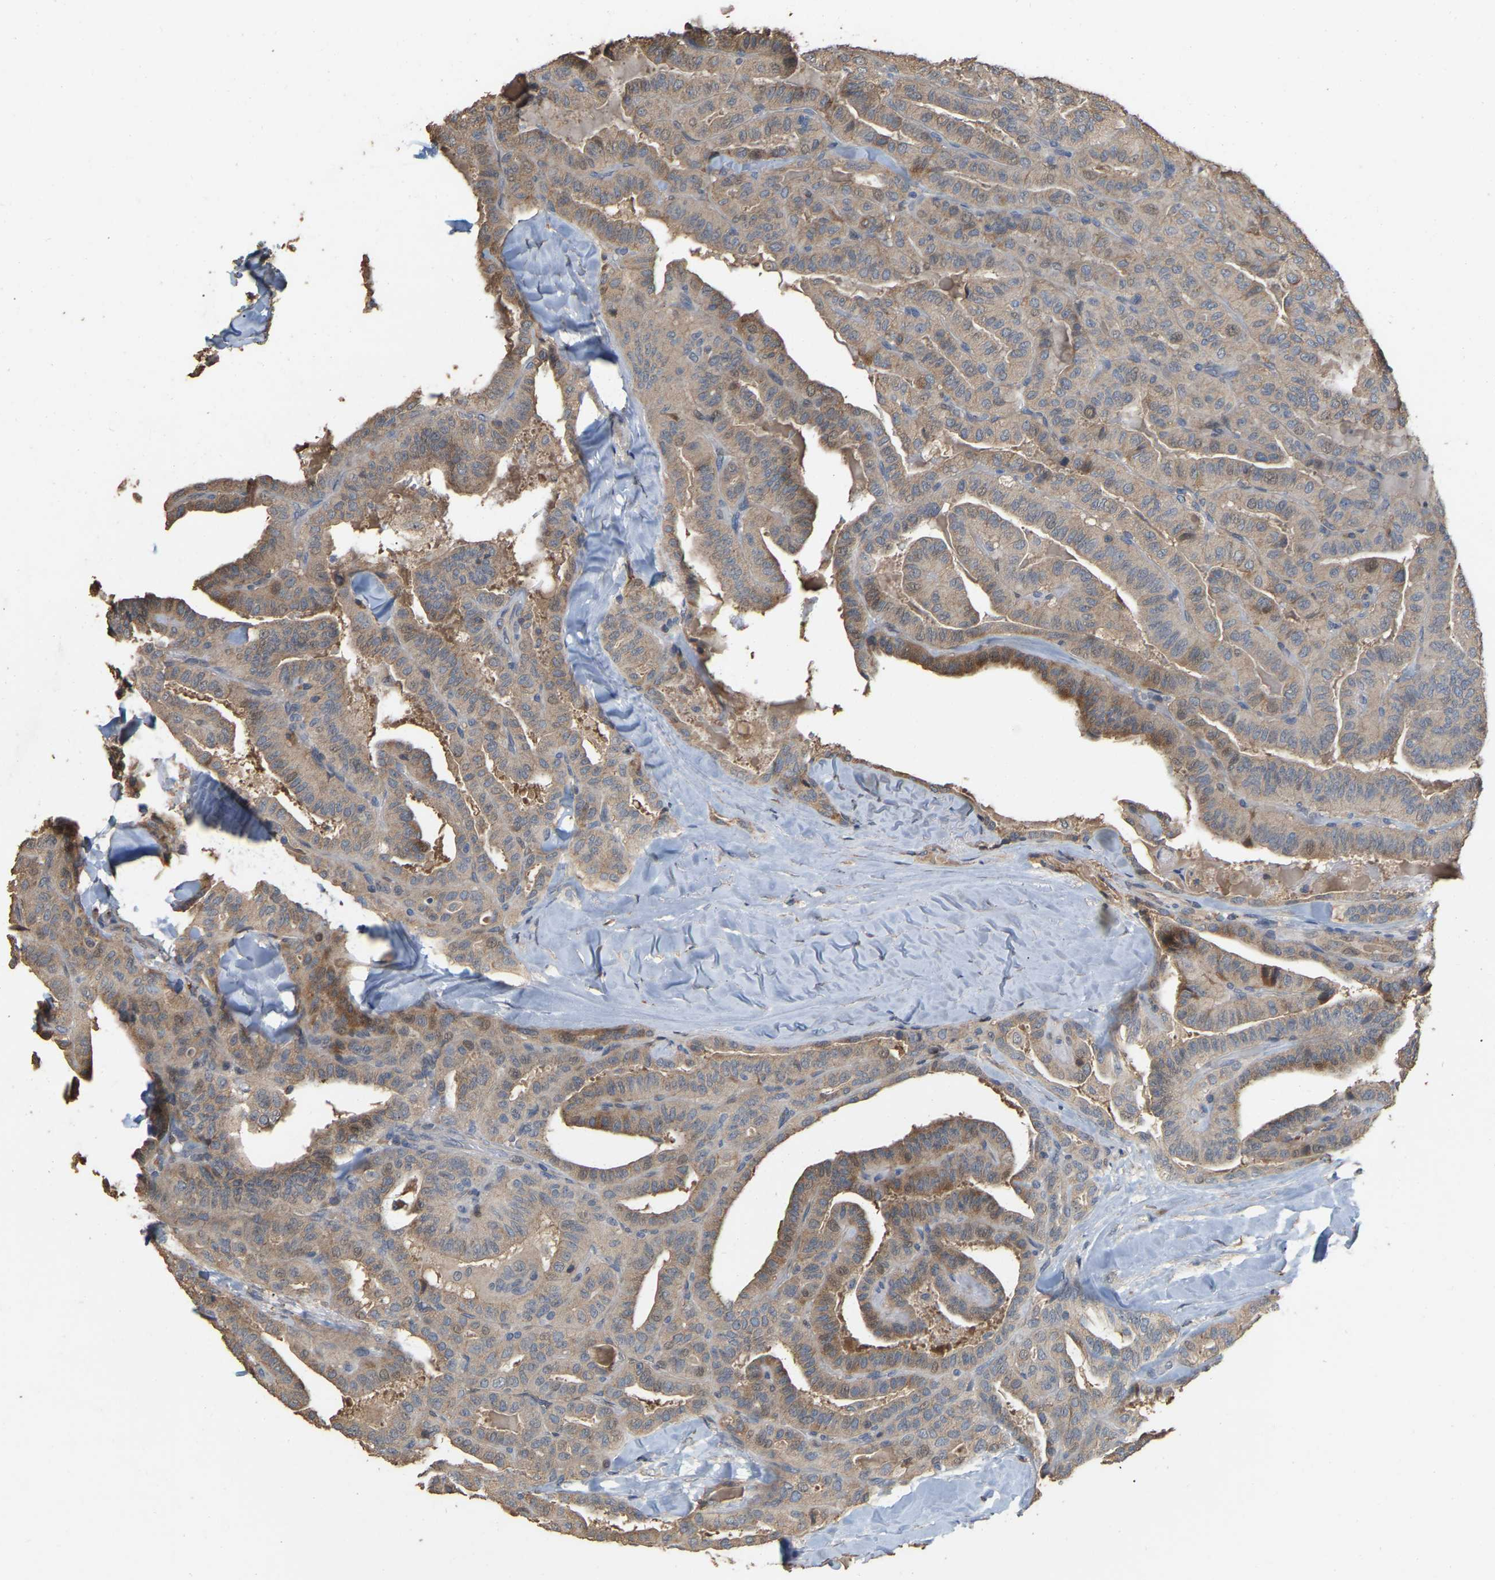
{"staining": {"intensity": "weak", "quantity": ">75%", "location": "cytoplasmic/membranous,nuclear"}, "tissue": "thyroid cancer", "cell_type": "Tumor cells", "image_type": "cancer", "snomed": [{"axis": "morphology", "description": "Papillary adenocarcinoma, NOS"}, {"axis": "topography", "description": "Thyroid gland"}], "caption": "IHC histopathology image of neoplastic tissue: thyroid cancer (papillary adenocarcinoma) stained using immunohistochemistry (IHC) reveals low levels of weak protein expression localized specifically in the cytoplasmic/membranous and nuclear of tumor cells, appearing as a cytoplasmic/membranous and nuclear brown color.", "gene": "NCS1", "patient": {"sex": "male", "age": 77}}